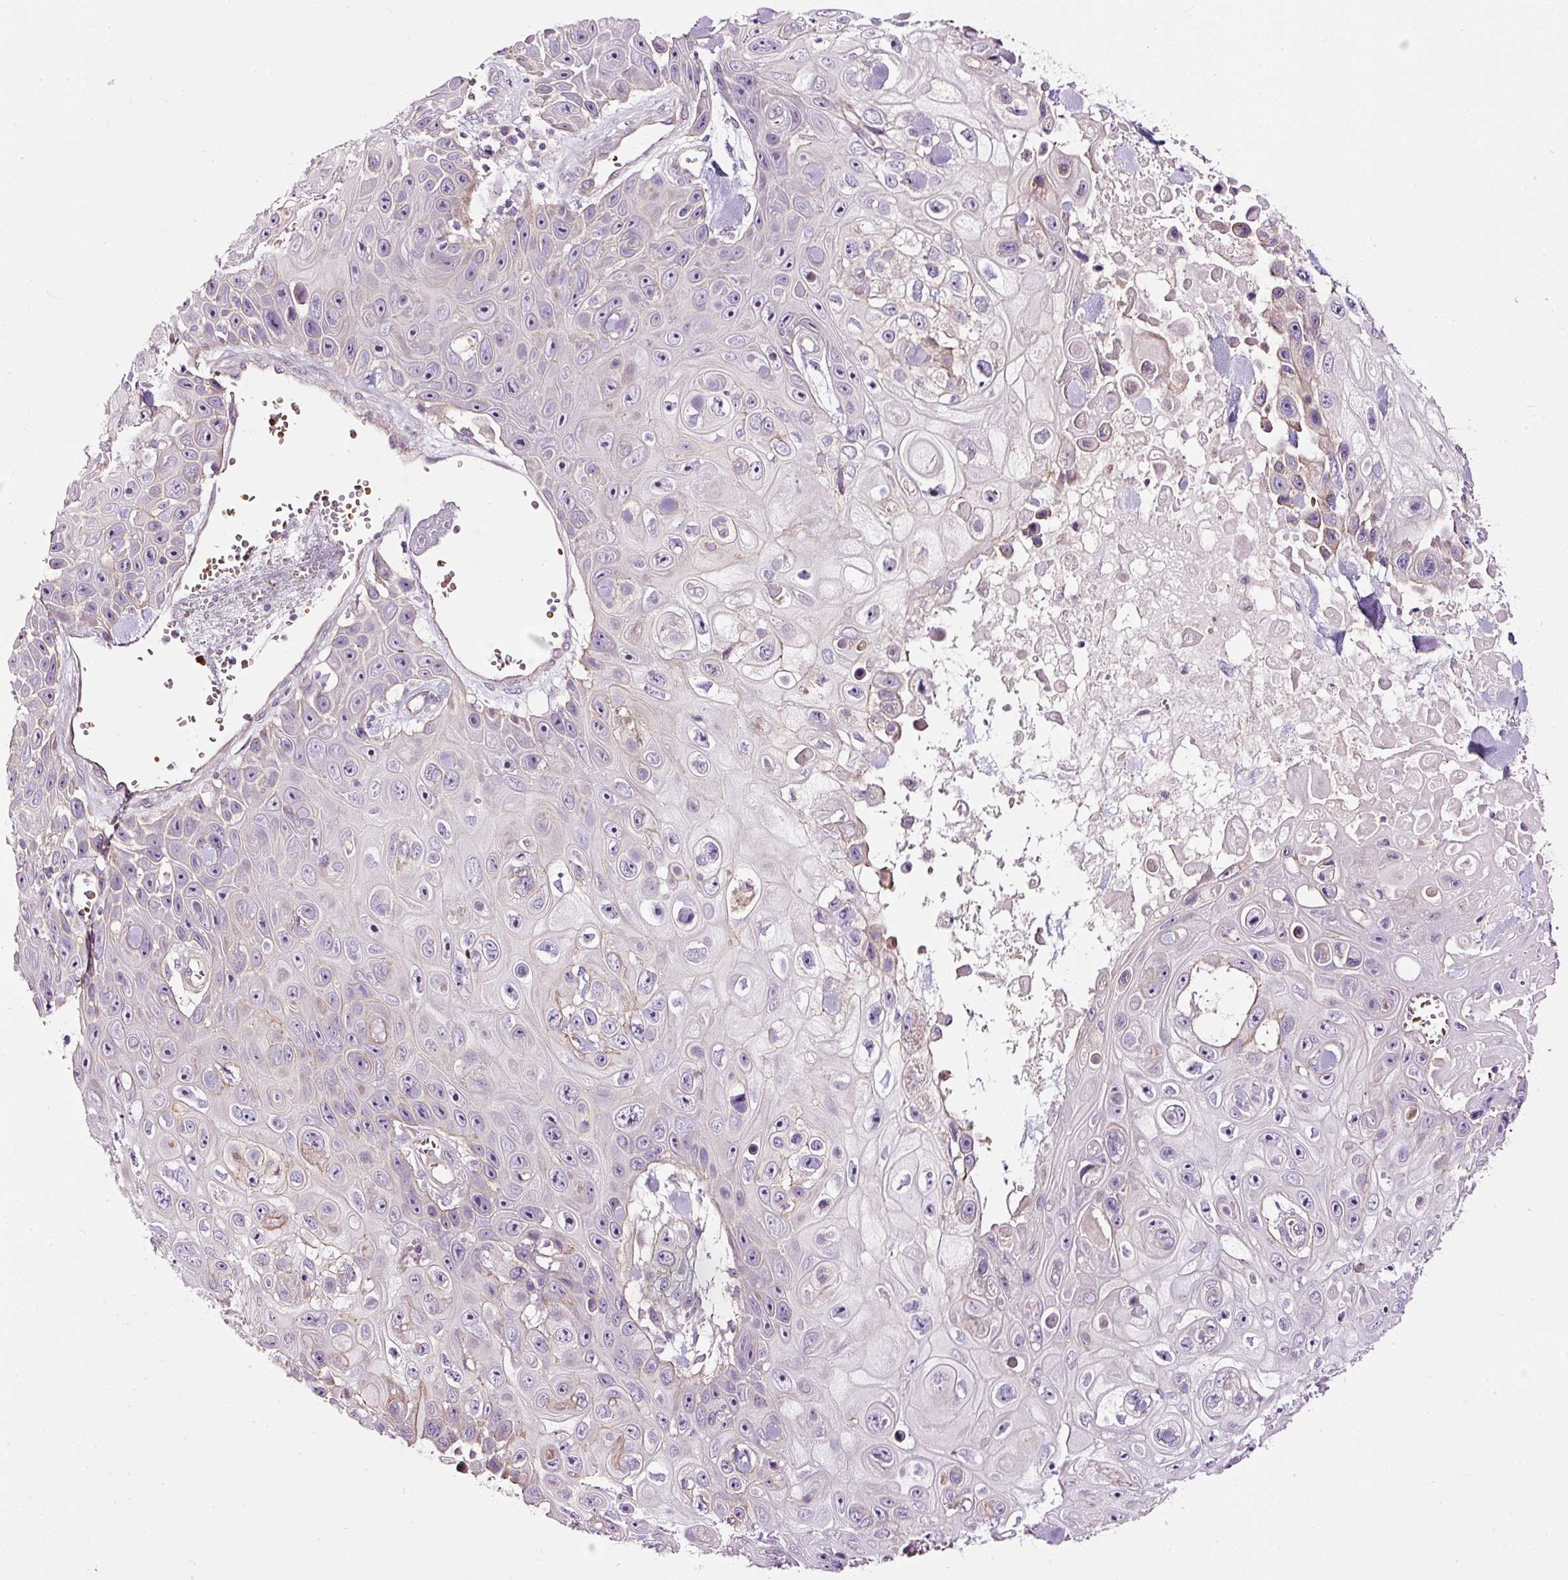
{"staining": {"intensity": "negative", "quantity": "none", "location": "none"}, "tissue": "skin cancer", "cell_type": "Tumor cells", "image_type": "cancer", "snomed": [{"axis": "morphology", "description": "Squamous cell carcinoma, NOS"}, {"axis": "topography", "description": "Skin"}], "caption": "High magnification brightfield microscopy of skin cancer (squamous cell carcinoma) stained with DAB (brown) and counterstained with hematoxylin (blue): tumor cells show no significant positivity.", "gene": "USHBP1", "patient": {"sex": "male", "age": 82}}